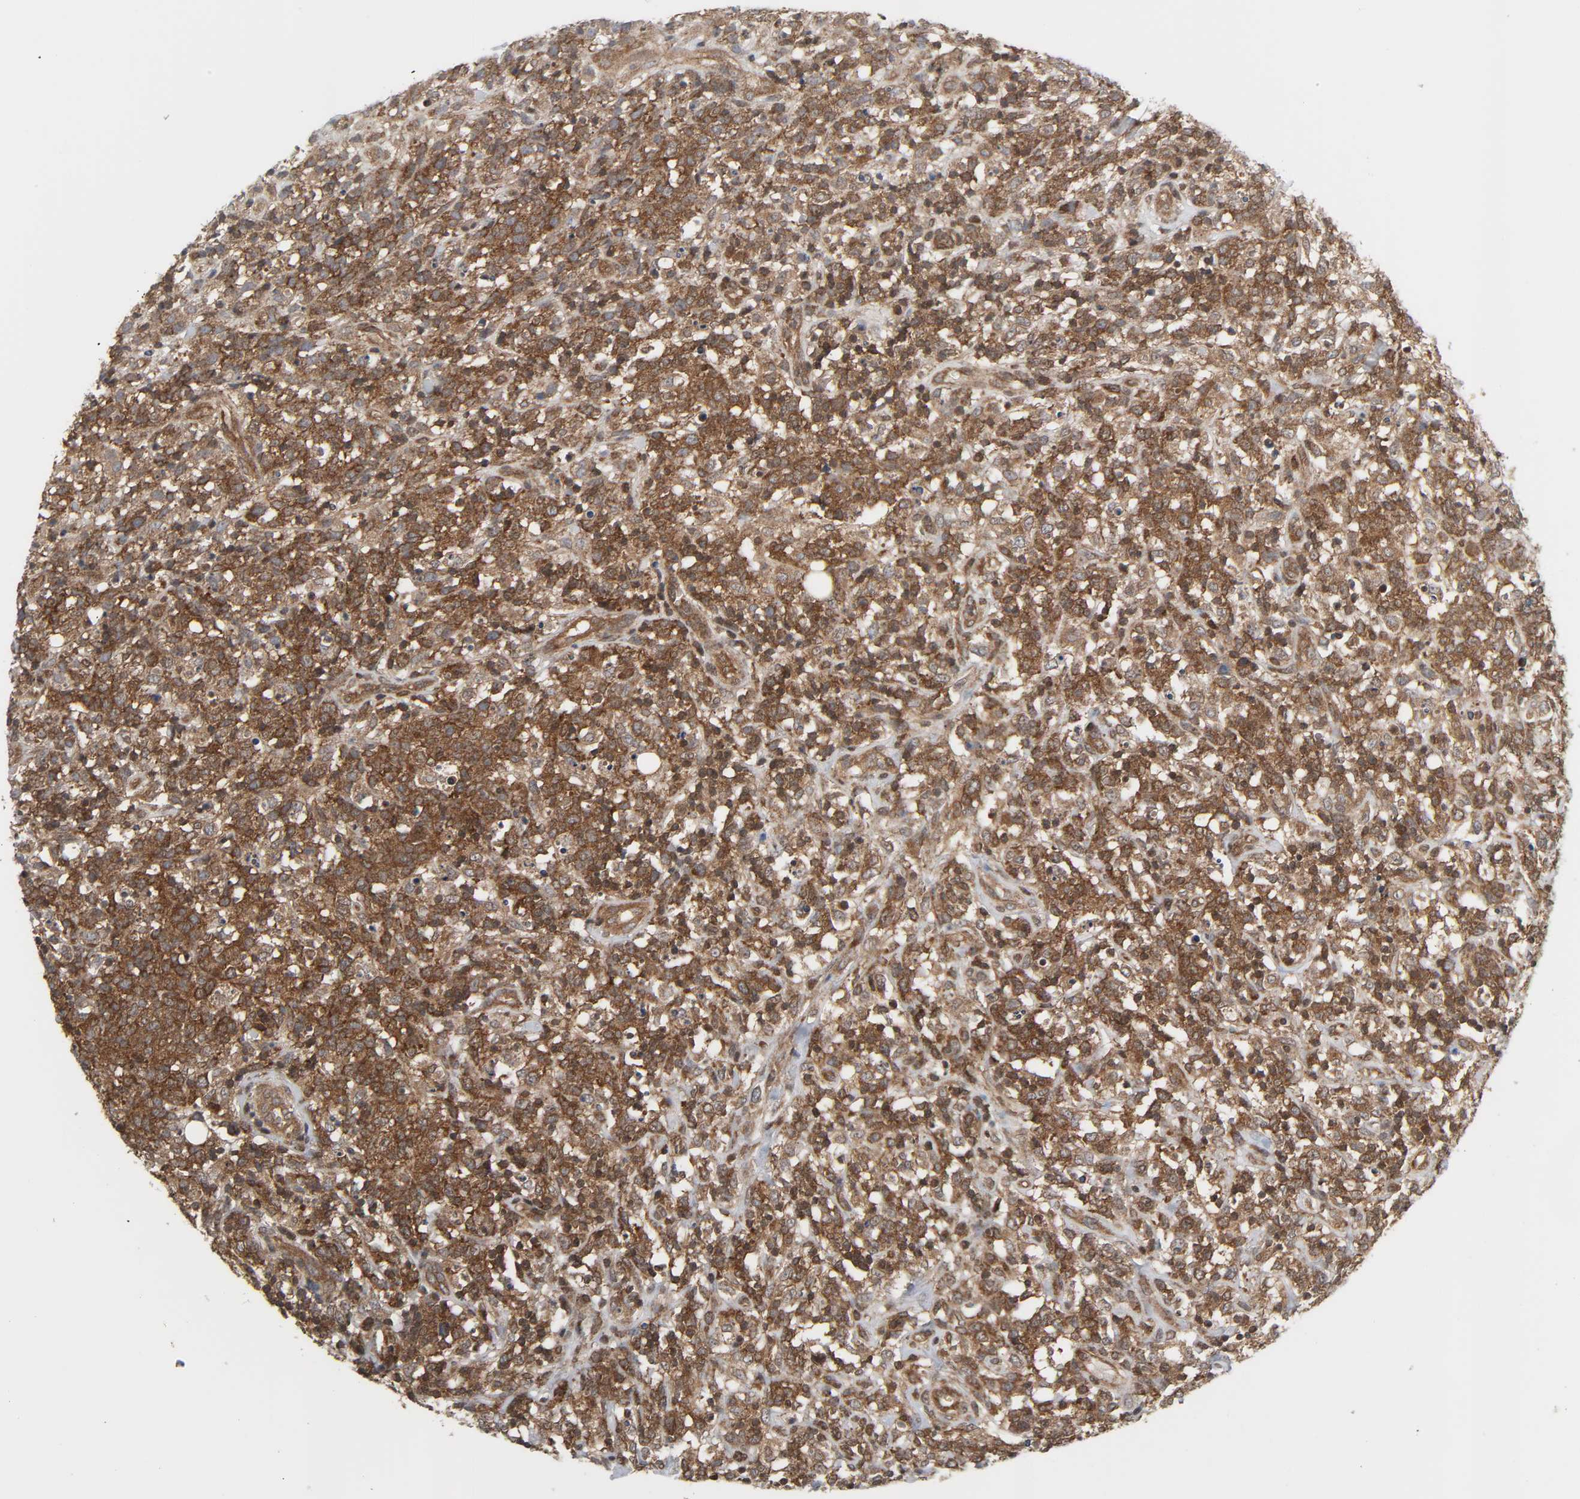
{"staining": {"intensity": "moderate", "quantity": ">75%", "location": "cytoplasmic/membranous"}, "tissue": "lymphoma", "cell_type": "Tumor cells", "image_type": "cancer", "snomed": [{"axis": "morphology", "description": "Malignant lymphoma, non-Hodgkin's type, High grade"}, {"axis": "topography", "description": "Lymph node"}], "caption": "High-grade malignant lymphoma, non-Hodgkin's type stained for a protein (brown) demonstrates moderate cytoplasmic/membranous positive staining in about >75% of tumor cells.", "gene": "GSK3A", "patient": {"sex": "female", "age": 73}}